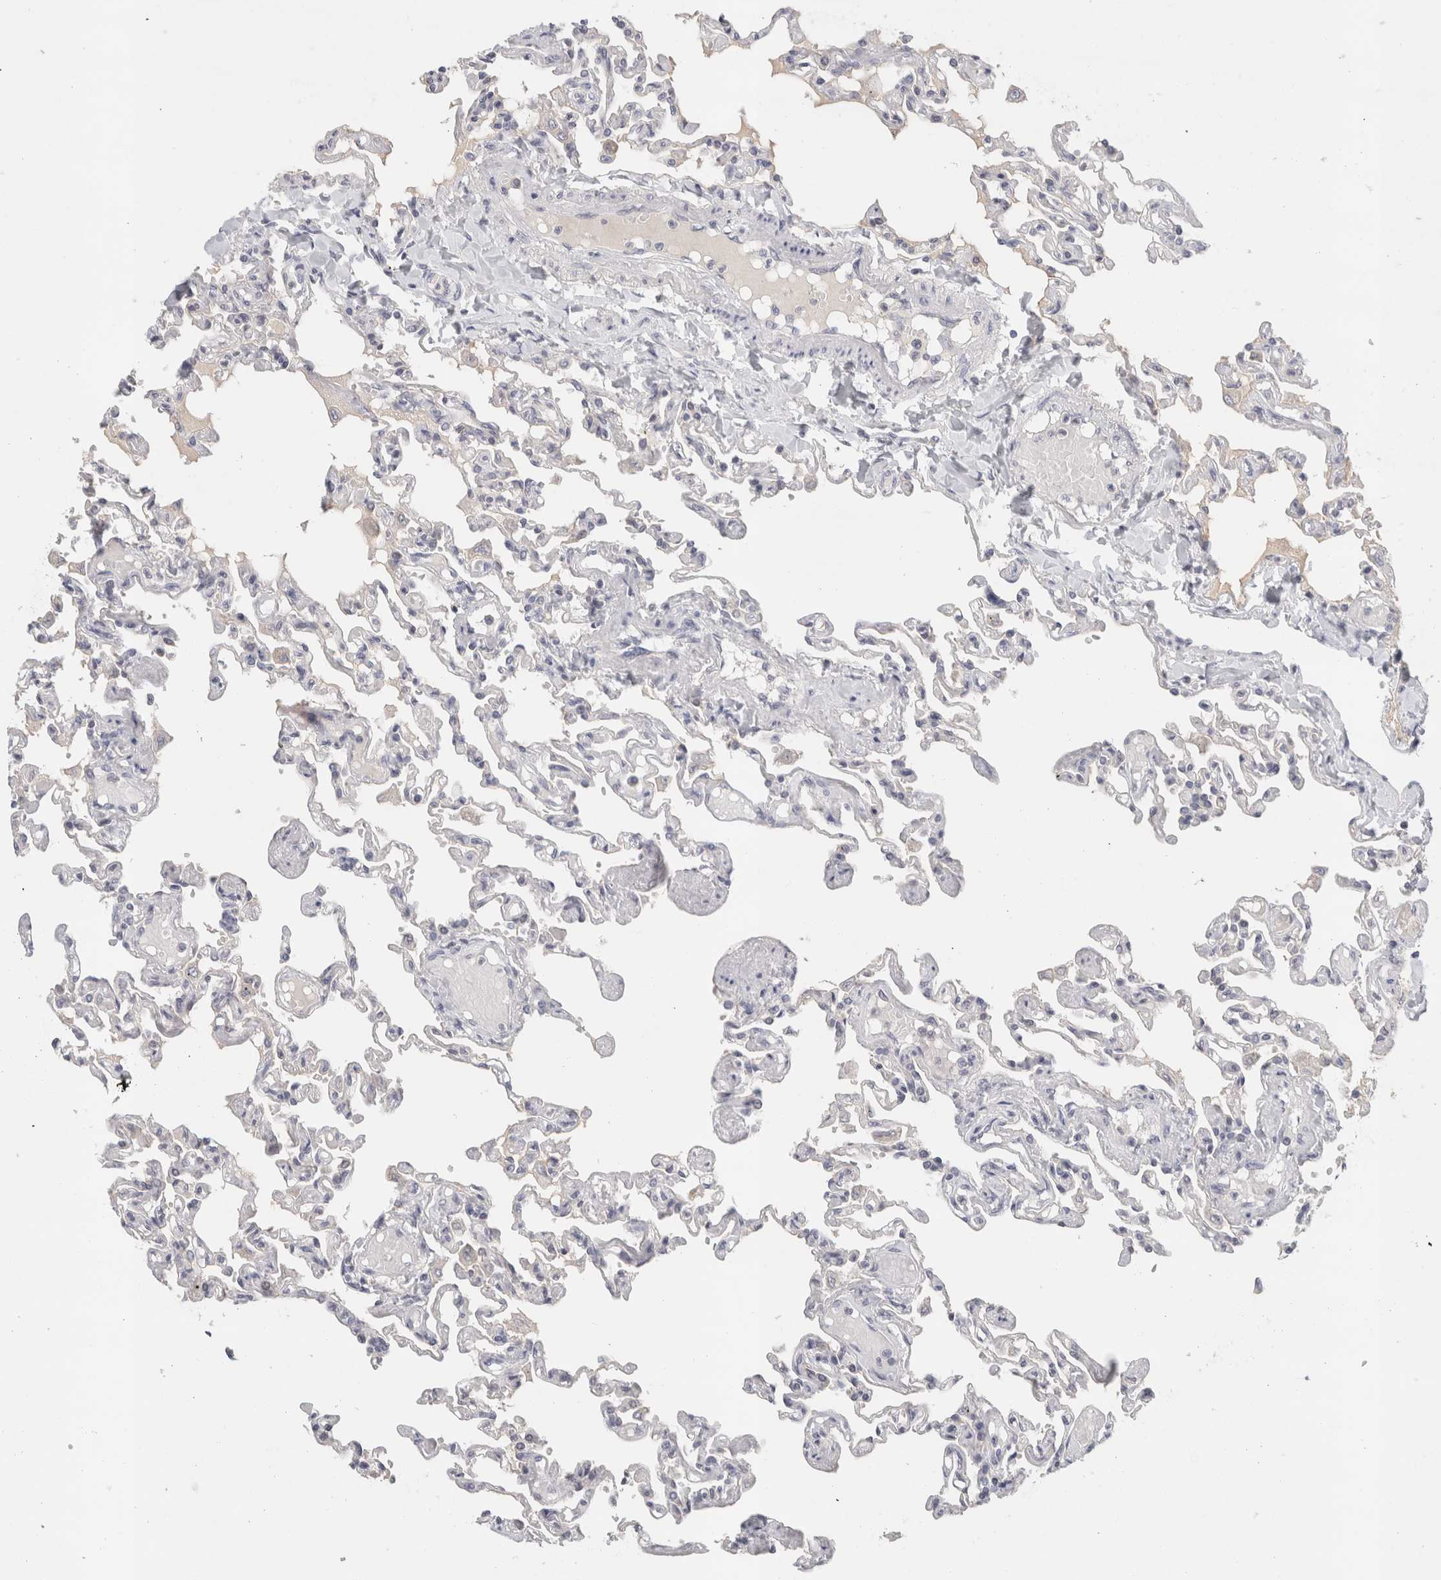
{"staining": {"intensity": "negative", "quantity": "none", "location": "none"}, "tissue": "lung", "cell_type": "Alveolar cells", "image_type": "normal", "snomed": [{"axis": "morphology", "description": "Normal tissue, NOS"}, {"axis": "topography", "description": "Lung"}], "caption": "DAB (3,3'-diaminobenzidine) immunohistochemical staining of unremarkable lung shows no significant staining in alveolar cells. Nuclei are stained in blue.", "gene": "STK31", "patient": {"sex": "male", "age": 21}}